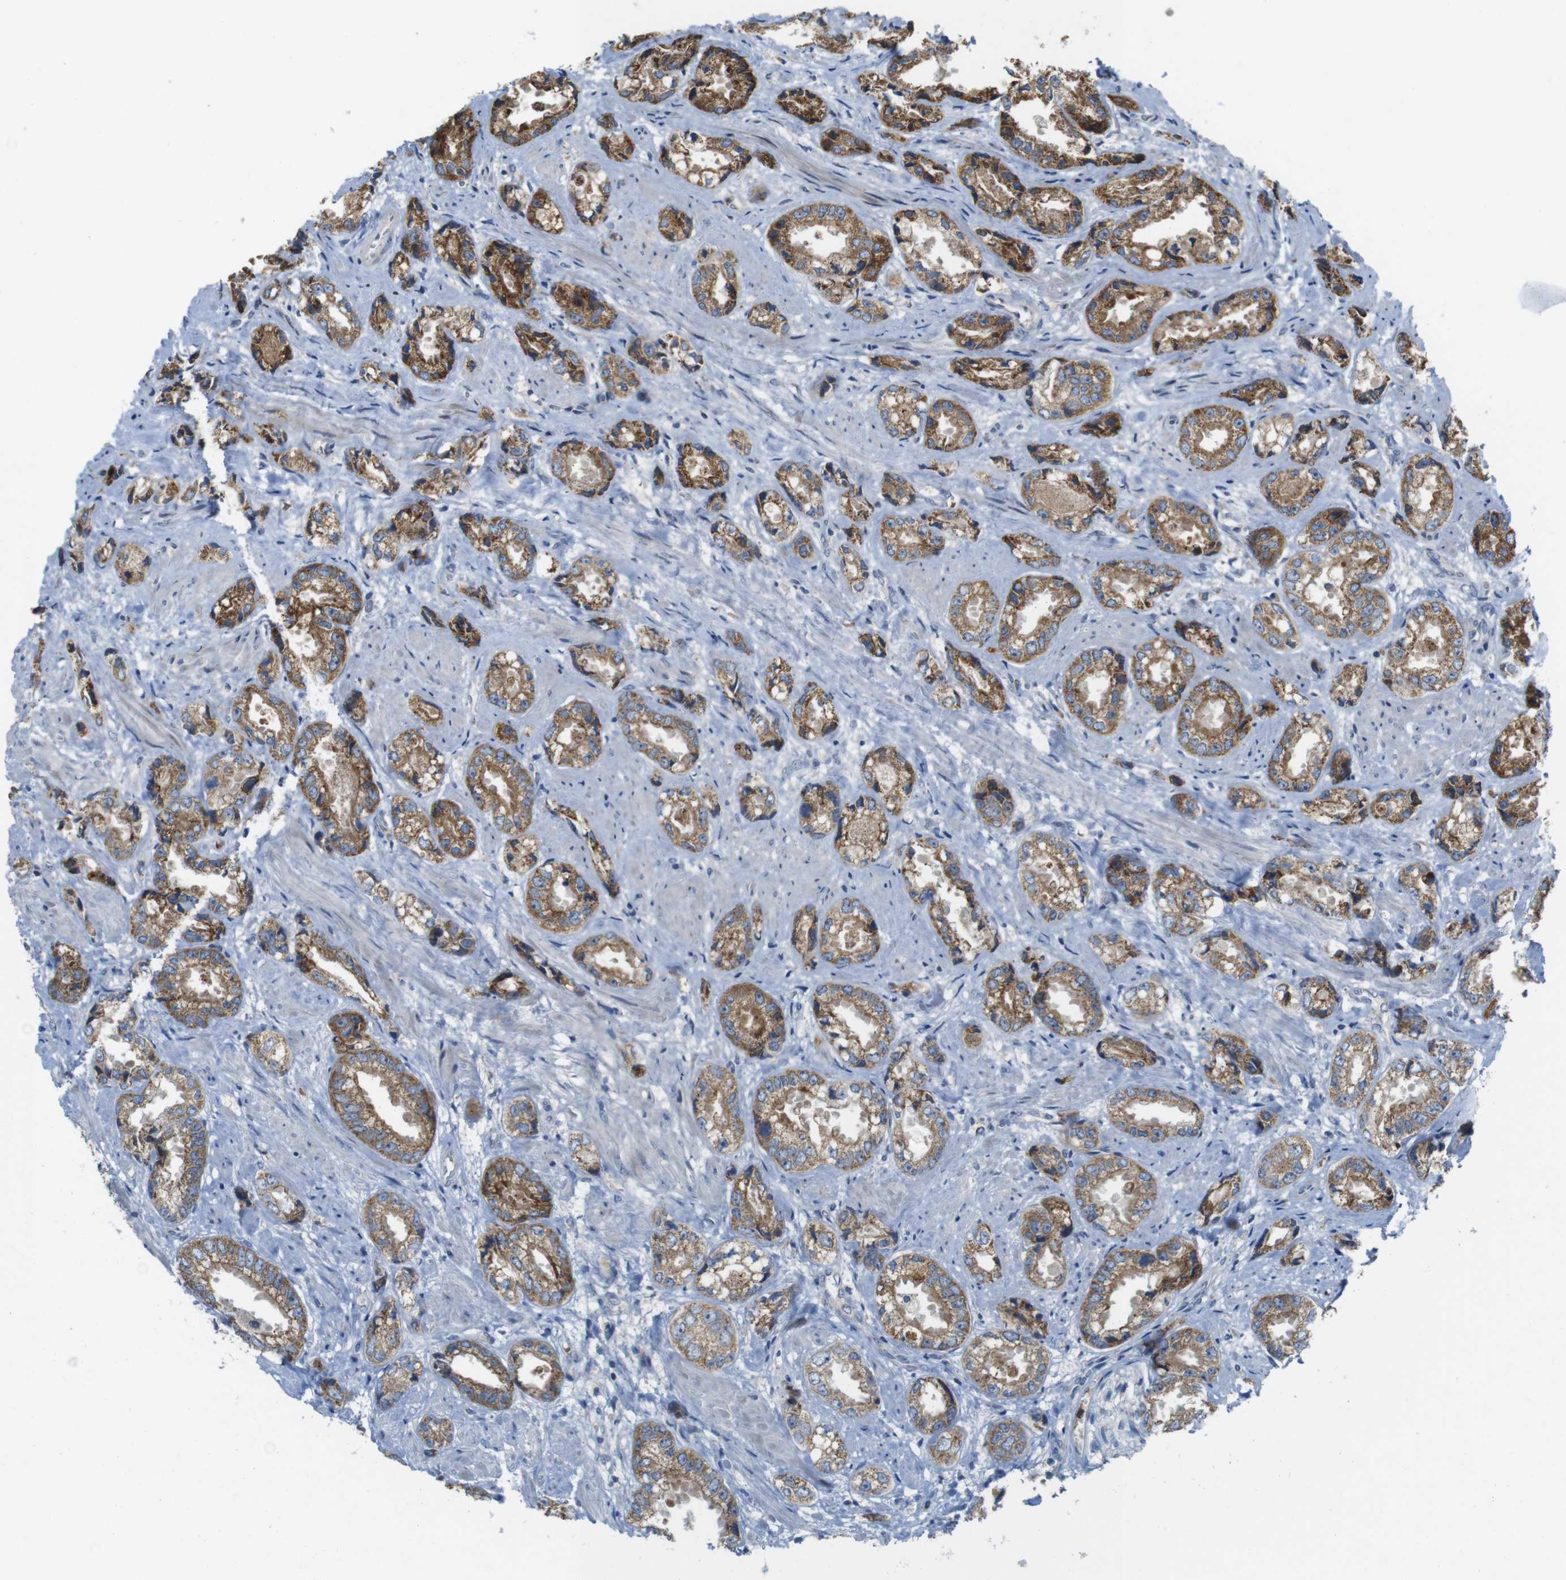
{"staining": {"intensity": "moderate", "quantity": ">75%", "location": "cytoplasmic/membranous"}, "tissue": "prostate cancer", "cell_type": "Tumor cells", "image_type": "cancer", "snomed": [{"axis": "morphology", "description": "Adenocarcinoma, High grade"}, {"axis": "topography", "description": "Prostate"}], "caption": "There is medium levels of moderate cytoplasmic/membranous positivity in tumor cells of prostate cancer, as demonstrated by immunohistochemical staining (brown color).", "gene": "MARCHF1", "patient": {"sex": "male", "age": 61}}